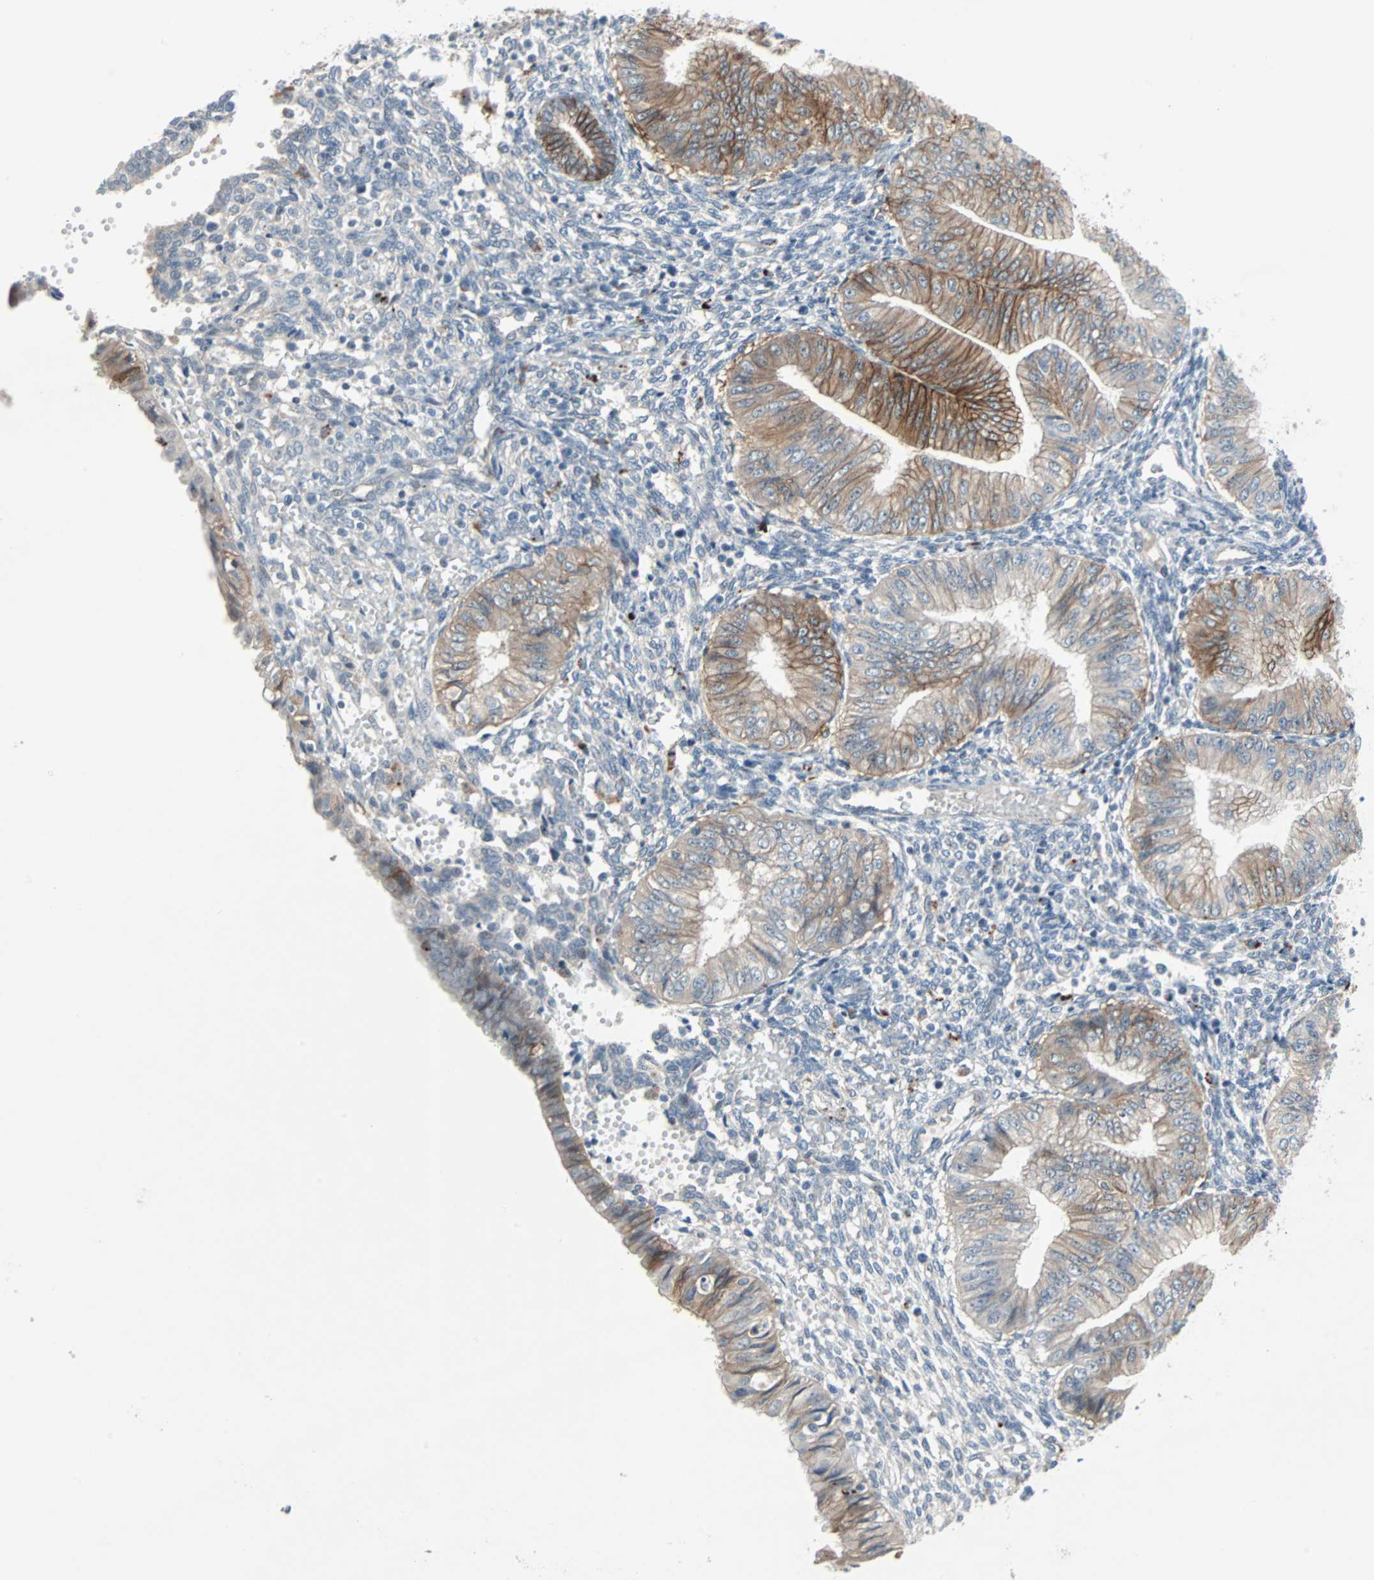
{"staining": {"intensity": "strong", "quantity": "25%-75%", "location": "cytoplasmic/membranous"}, "tissue": "endometrial cancer", "cell_type": "Tumor cells", "image_type": "cancer", "snomed": [{"axis": "morphology", "description": "Normal tissue, NOS"}, {"axis": "morphology", "description": "Adenocarcinoma, NOS"}, {"axis": "topography", "description": "Endometrium"}], "caption": "Brown immunohistochemical staining in human endometrial adenocarcinoma reveals strong cytoplasmic/membranous positivity in about 25%-75% of tumor cells. (DAB (3,3'-diaminobenzidine) = brown stain, brightfield microscopy at high magnification).", "gene": "CAND2", "patient": {"sex": "female", "age": 53}}